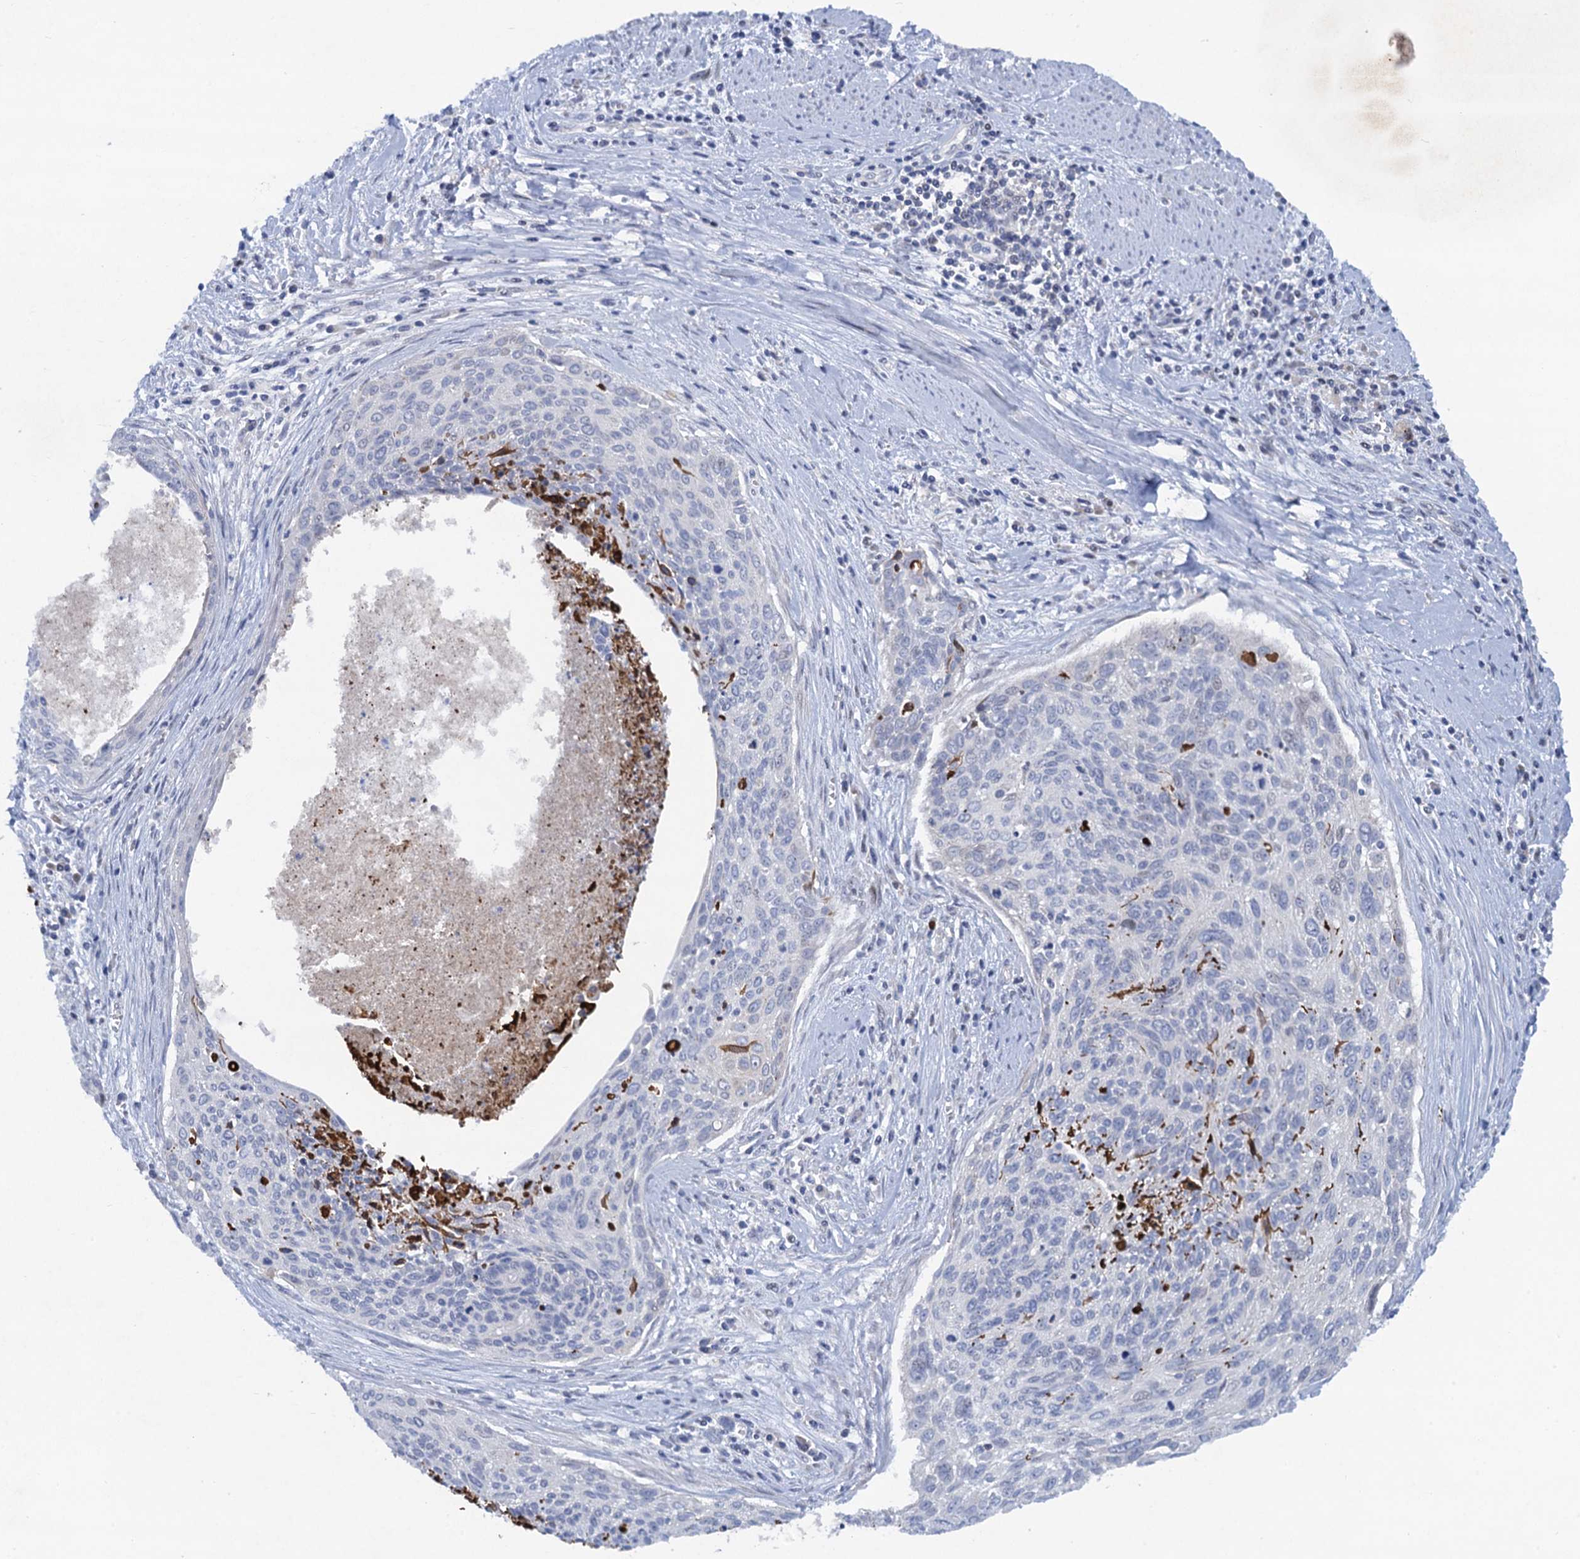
{"staining": {"intensity": "negative", "quantity": "none", "location": "none"}, "tissue": "cervical cancer", "cell_type": "Tumor cells", "image_type": "cancer", "snomed": [{"axis": "morphology", "description": "Squamous cell carcinoma, NOS"}, {"axis": "topography", "description": "Cervix"}], "caption": "This is a micrograph of IHC staining of cervical cancer, which shows no expression in tumor cells.", "gene": "QPCTL", "patient": {"sex": "female", "age": 55}}